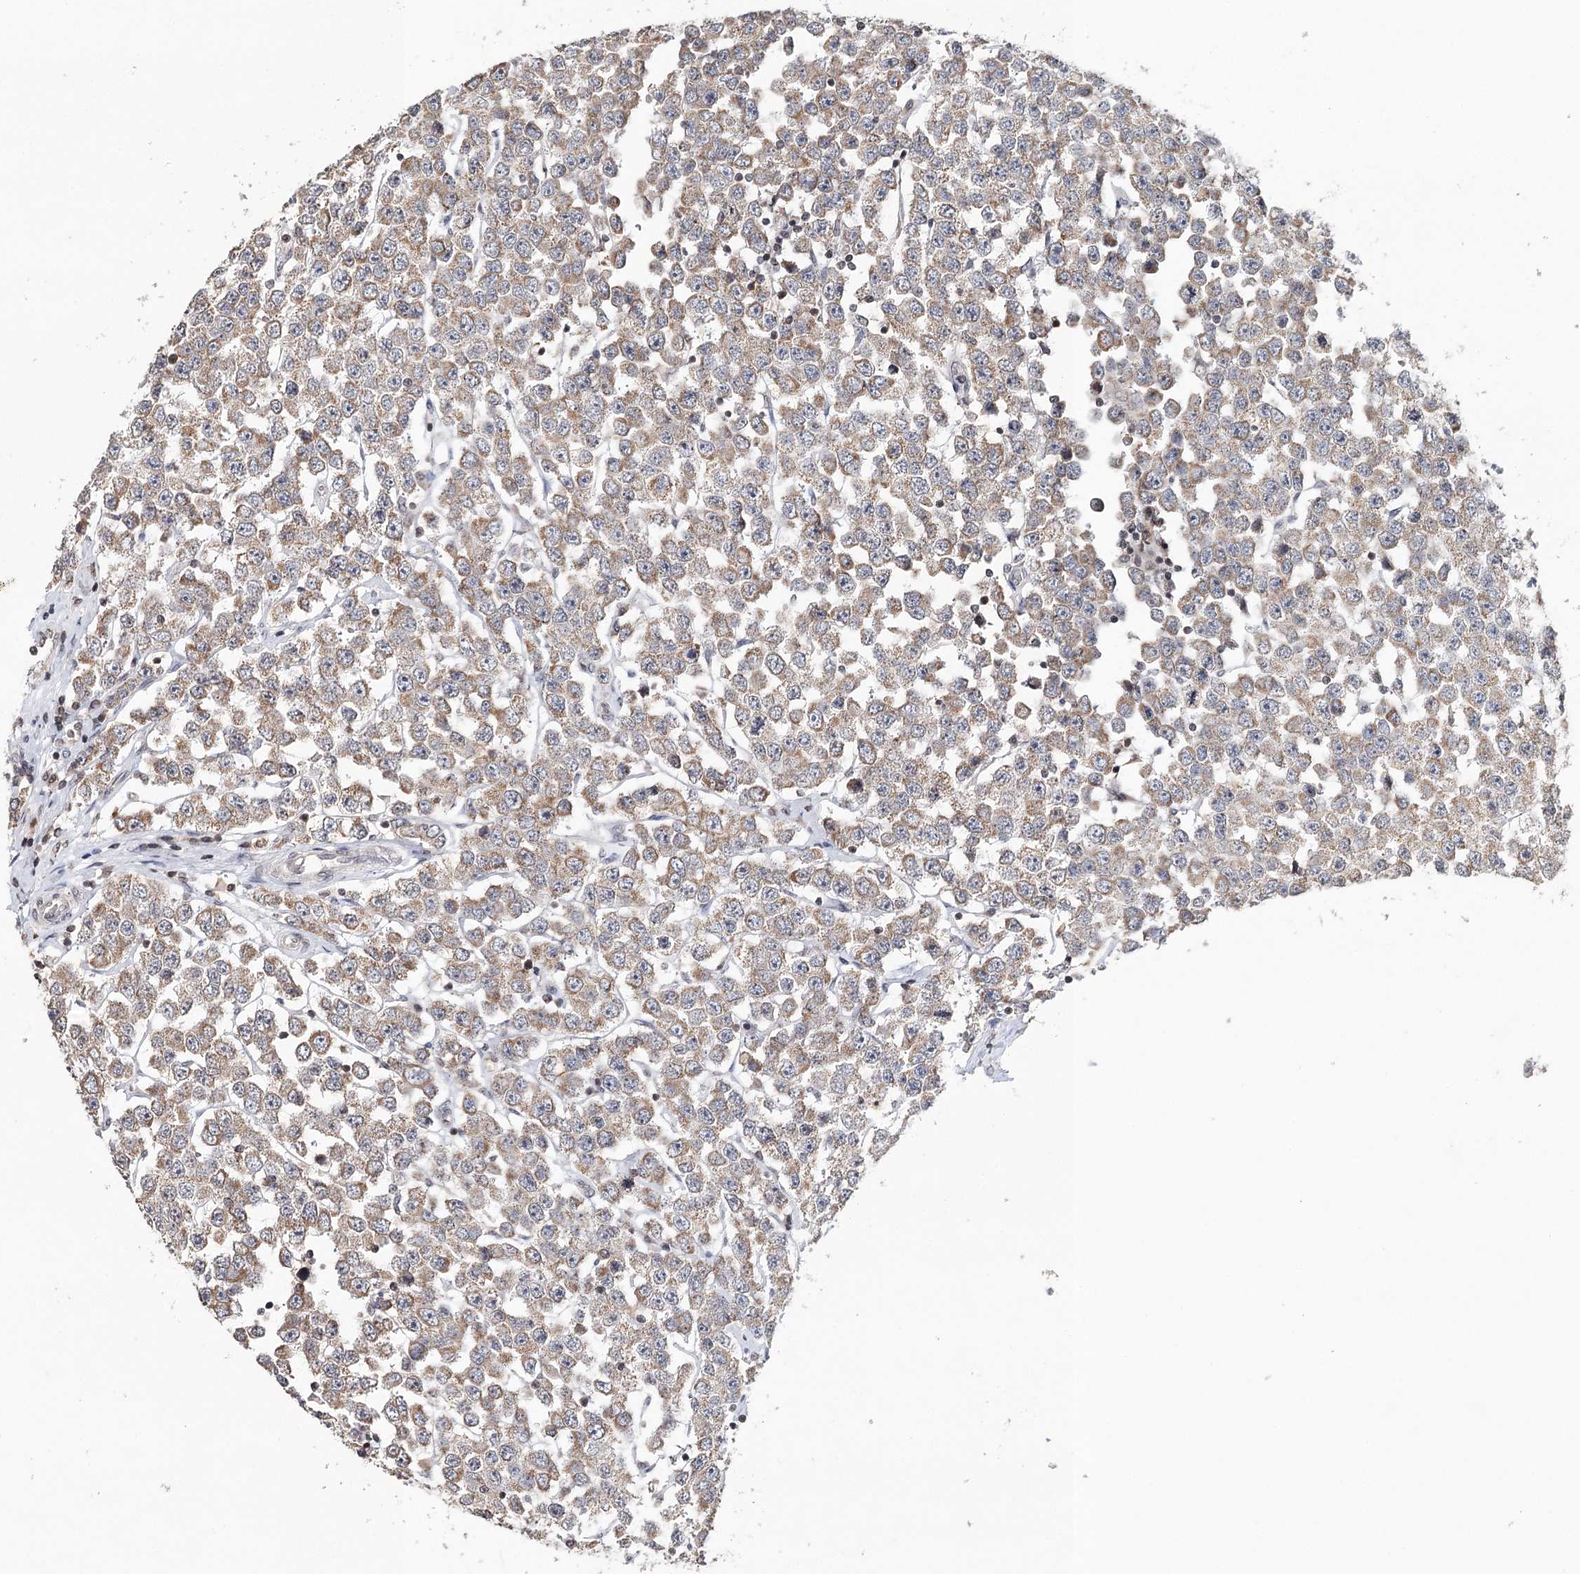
{"staining": {"intensity": "moderate", "quantity": ">75%", "location": "cytoplasmic/membranous"}, "tissue": "testis cancer", "cell_type": "Tumor cells", "image_type": "cancer", "snomed": [{"axis": "morphology", "description": "Seminoma, NOS"}, {"axis": "topography", "description": "Testis"}], "caption": "Human seminoma (testis) stained for a protein (brown) reveals moderate cytoplasmic/membranous positive positivity in about >75% of tumor cells.", "gene": "ICOS", "patient": {"sex": "male", "age": 28}}